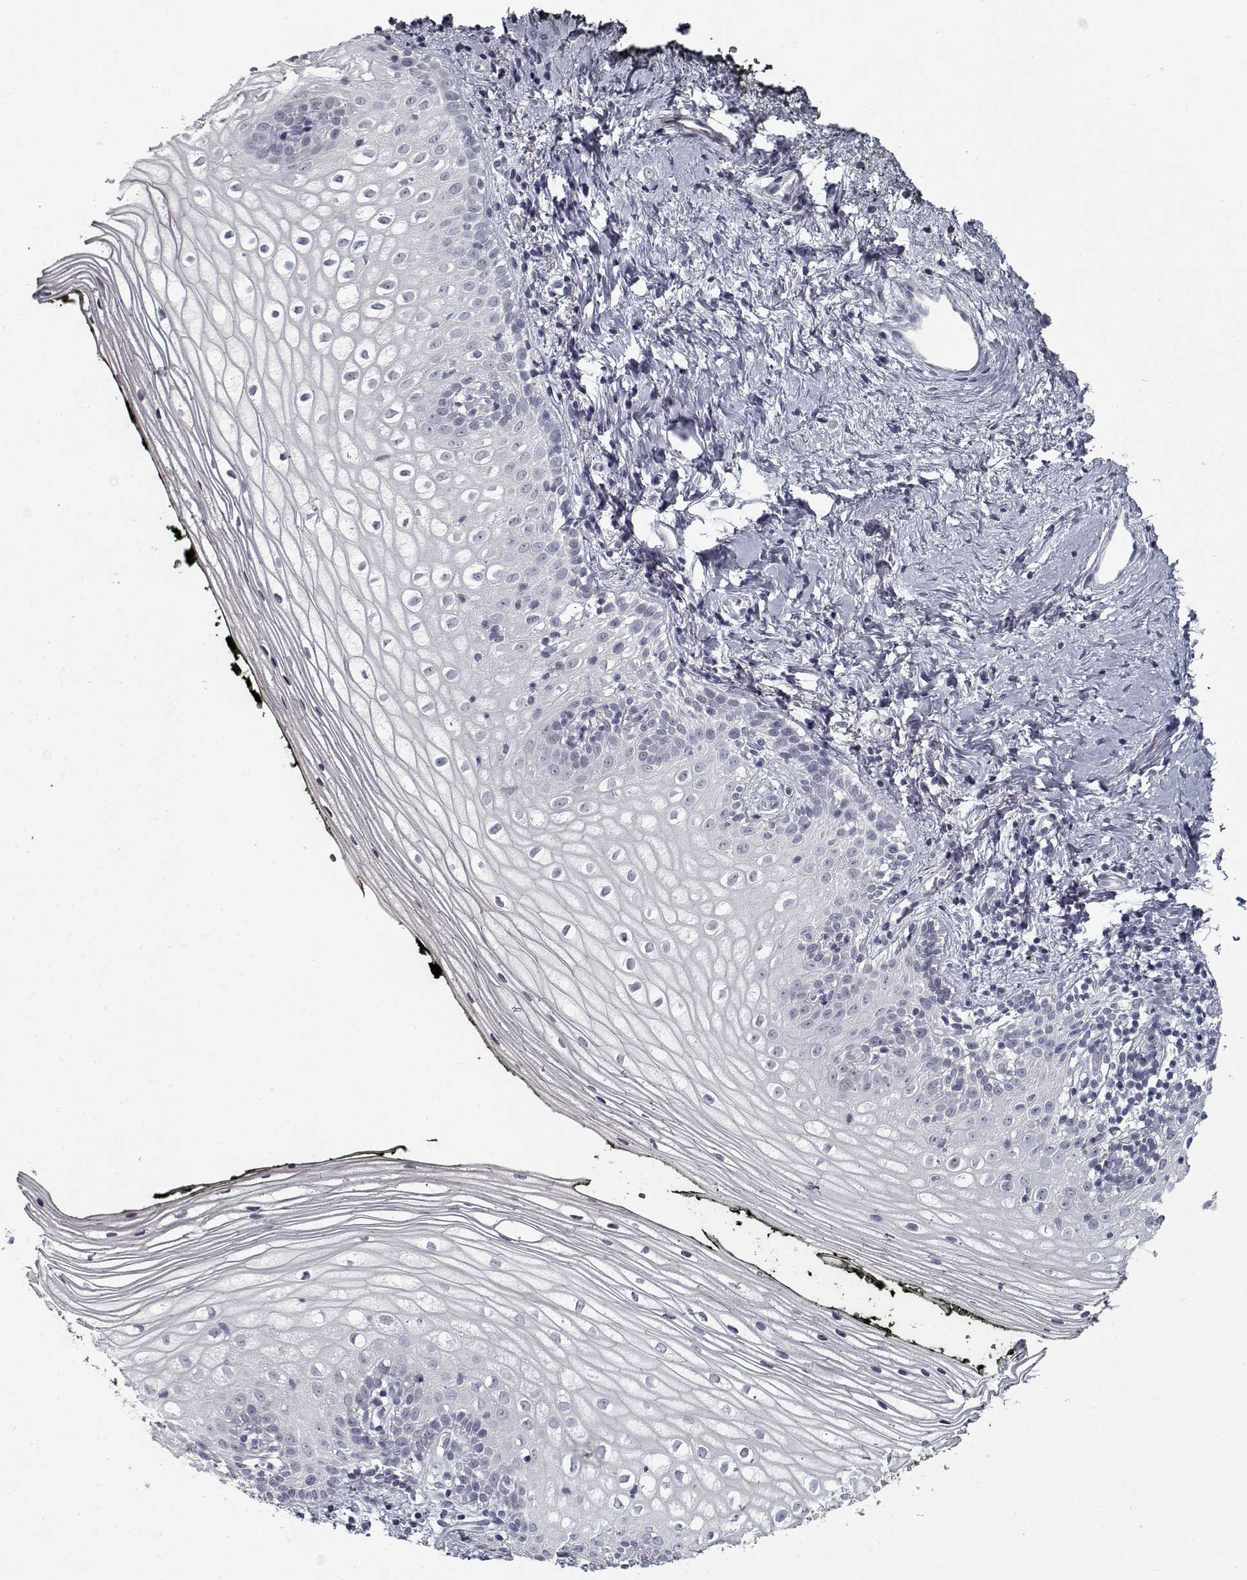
{"staining": {"intensity": "negative", "quantity": "none", "location": "none"}, "tissue": "vagina", "cell_type": "Squamous epithelial cells", "image_type": "normal", "snomed": [{"axis": "morphology", "description": "Normal tissue, NOS"}, {"axis": "topography", "description": "Vagina"}], "caption": "This micrograph is of unremarkable vagina stained with immunohistochemistry to label a protein in brown with the nuclei are counter-stained blue. There is no staining in squamous epithelial cells.", "gene": "GAD2", "patient": {"sex": "female", "age": 47}}